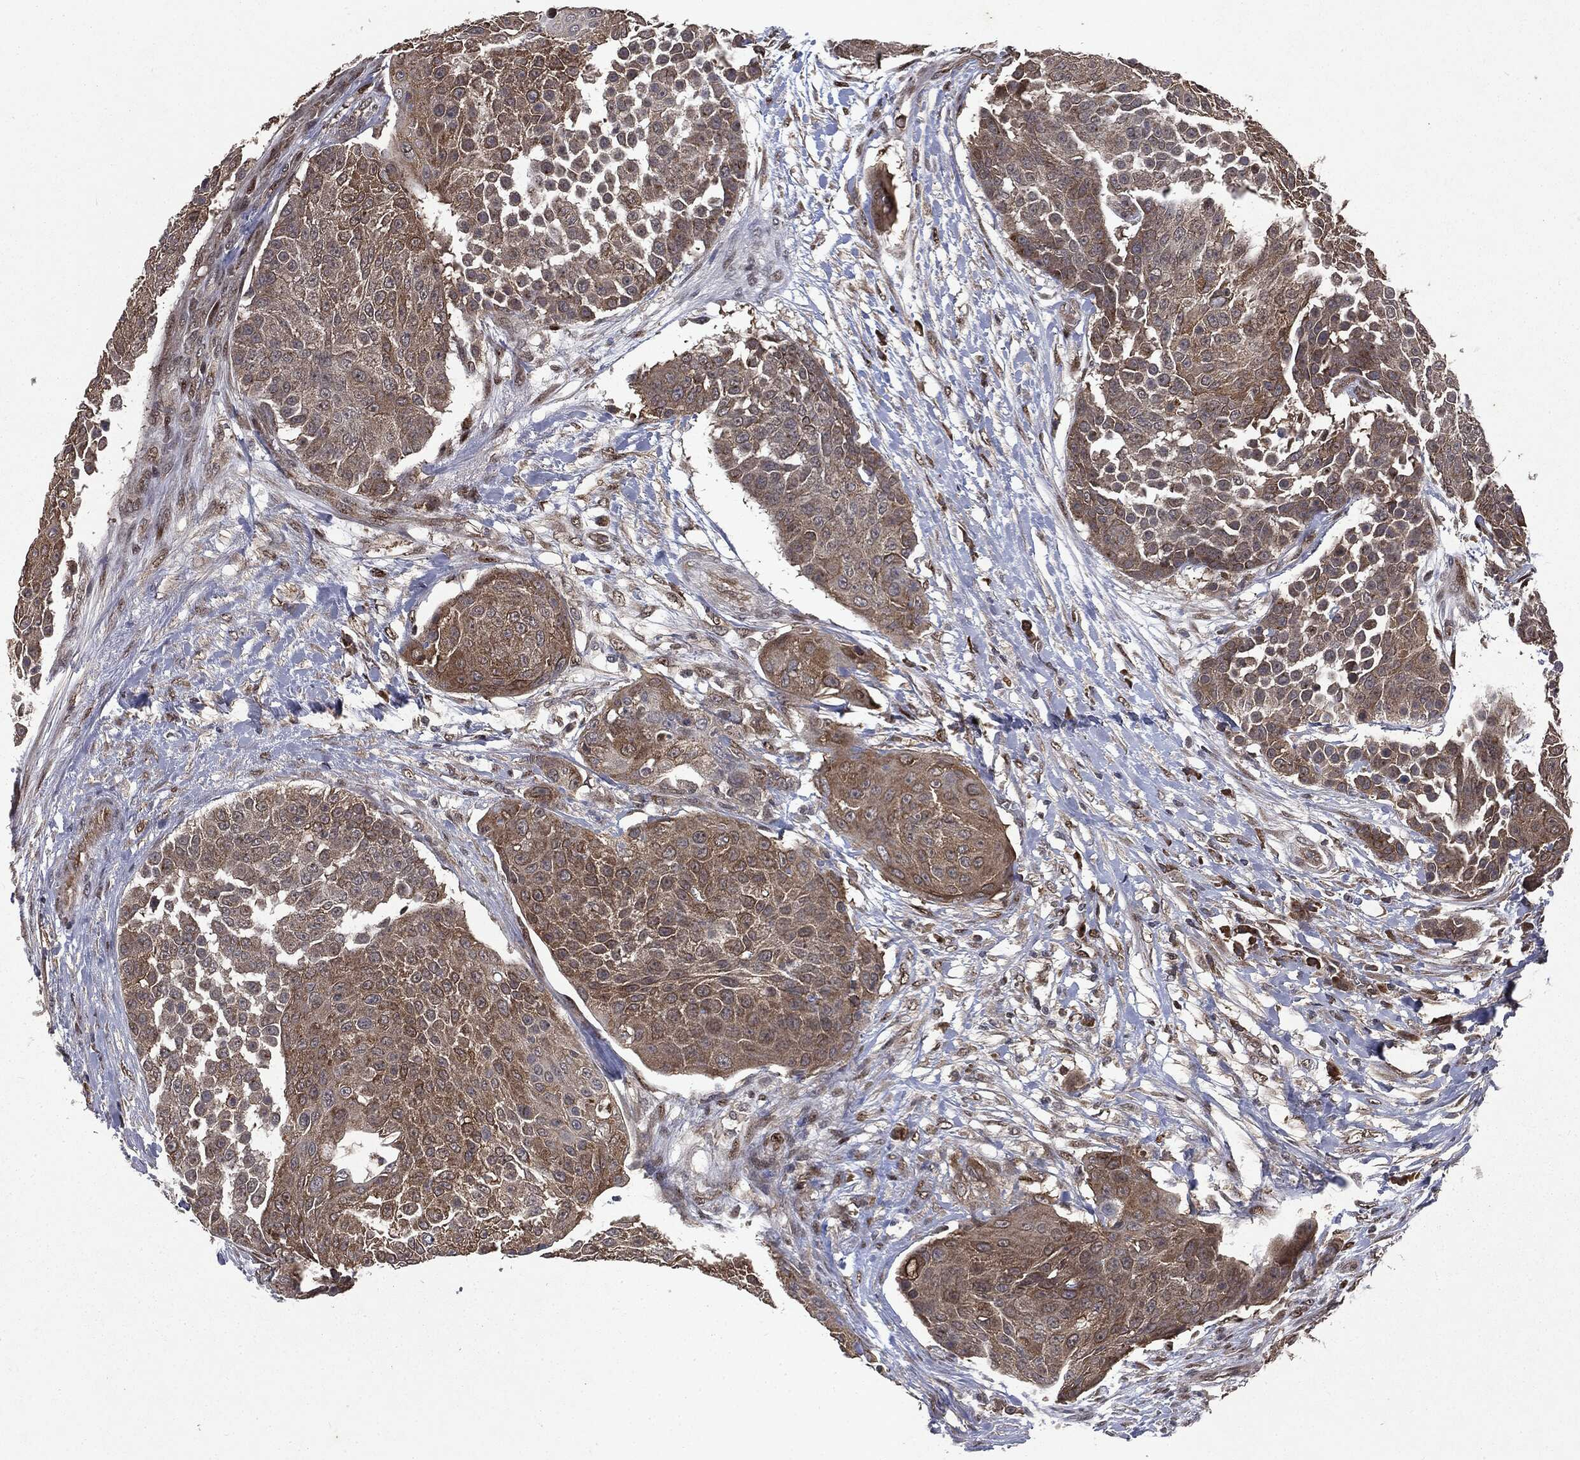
{"staining": {"intensity": "moderate", "quantity": ">75%", "location": "cytoplasmic/membranous"}, "tissue": "urothelial cancer", "cell_type": "Tumor cells", "image_type": "cancer", "snomed": [{"axis": "morphology", "description": "Urothelial carcinoma, High grade"}, {"axis": "topography", "description": "Urinary bladder"}], "caption": "Approximately >75% of tumor cells in high-grade urothelial carcinoma show moderate cytoplasmic/membranous protein staining as visualized by brown immunohistochemical staining.", "gene": "PLPPR2", "patient": {"sex": "female", "age": 63}}